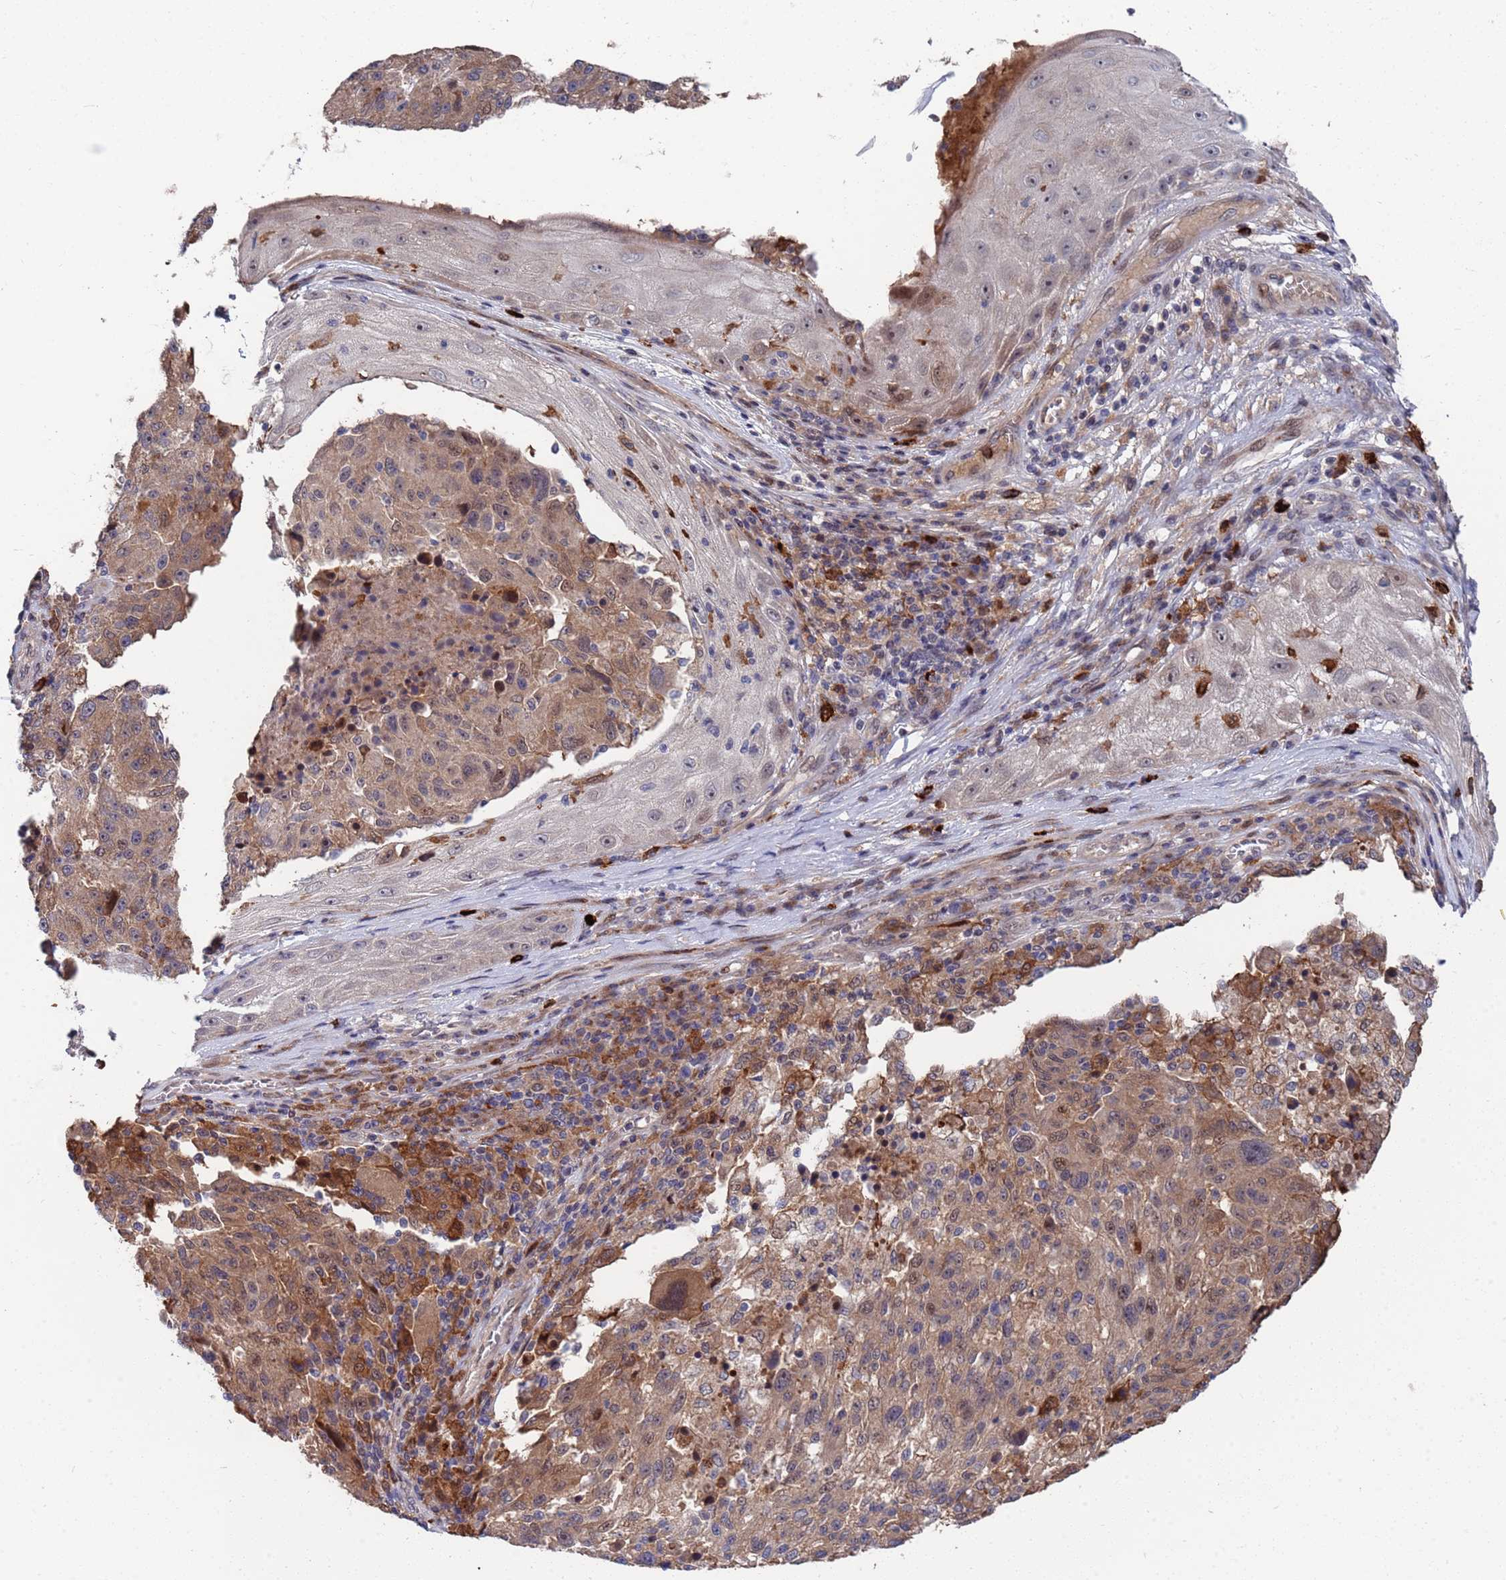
{"staining": {"intensity": "moderate", "quantity": ">75%", "location": "cytoplasmic/membranous,nuclear"}, "tissue": "melanoma", "cell_type": "Tumor cells", "image_type": "cancer", "snomed": [{"axis": "morphology", "description": "Malignant melanoma, NOS"}, {"axis": "topography", "description": "Skin"}], "caption": "Malignant melanoma stained with a protein marker demonstrates moderate staining in tumor cells.", "gene": "TMBIM6", "patient": {"sex": "male", "age": 53}}